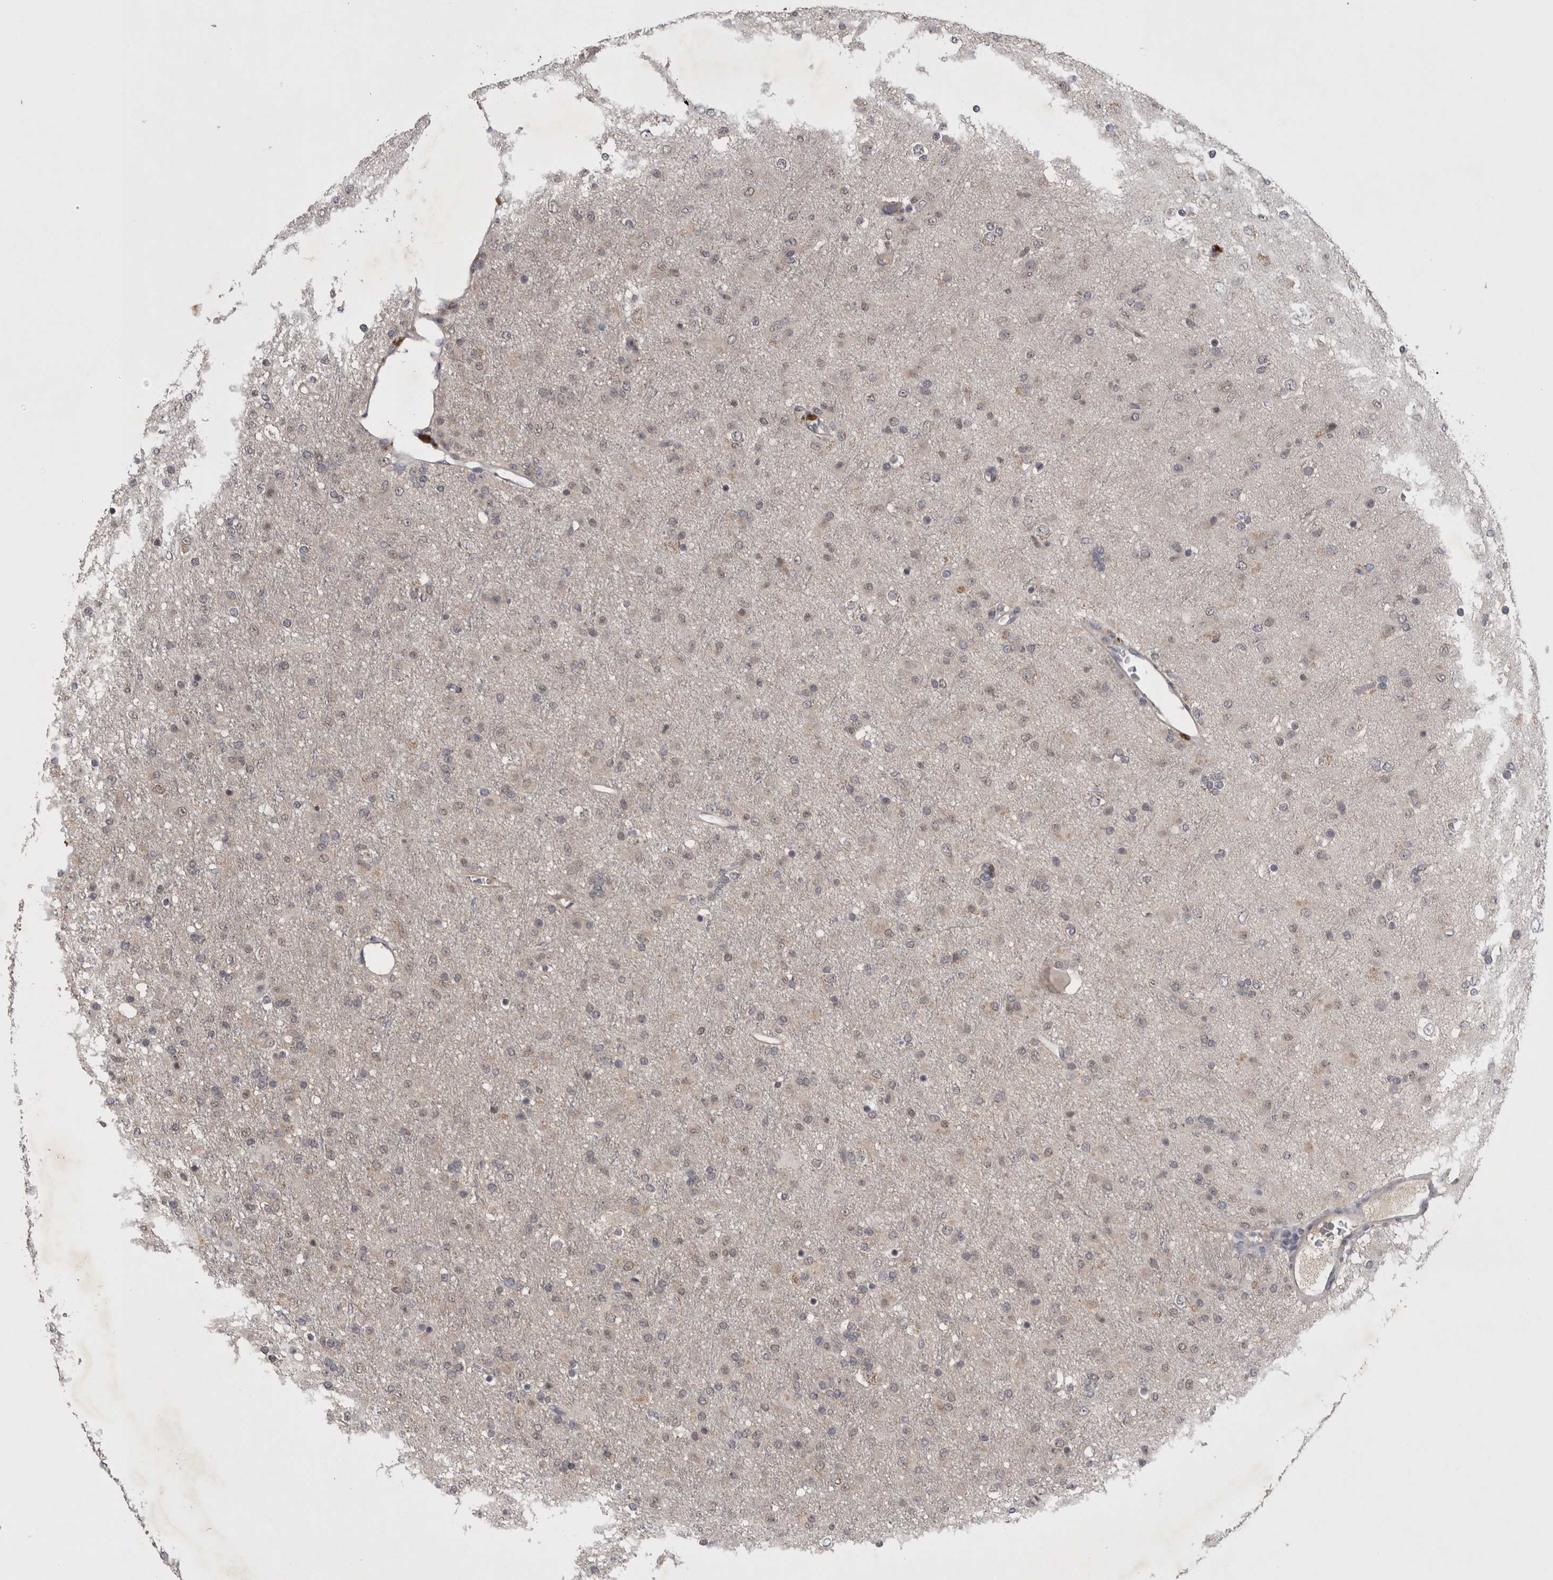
{"staining": {"intensity": "weak", "quantity": "<25%", "location": "nuclear"}, "tissue": "glioma", "cell_type": "Tumor cells", "image_type": "cancer", "snomed": [{"axis": "morphology", "description": "Glioma, malignant, Low grade"}, {"axis": "topography", "description": "Brain"}], "caption": "Tumor cells show no significant protein expression in glioma.", "gene": "ZNF114", "patient": {"sex": "male", "age": 65}}